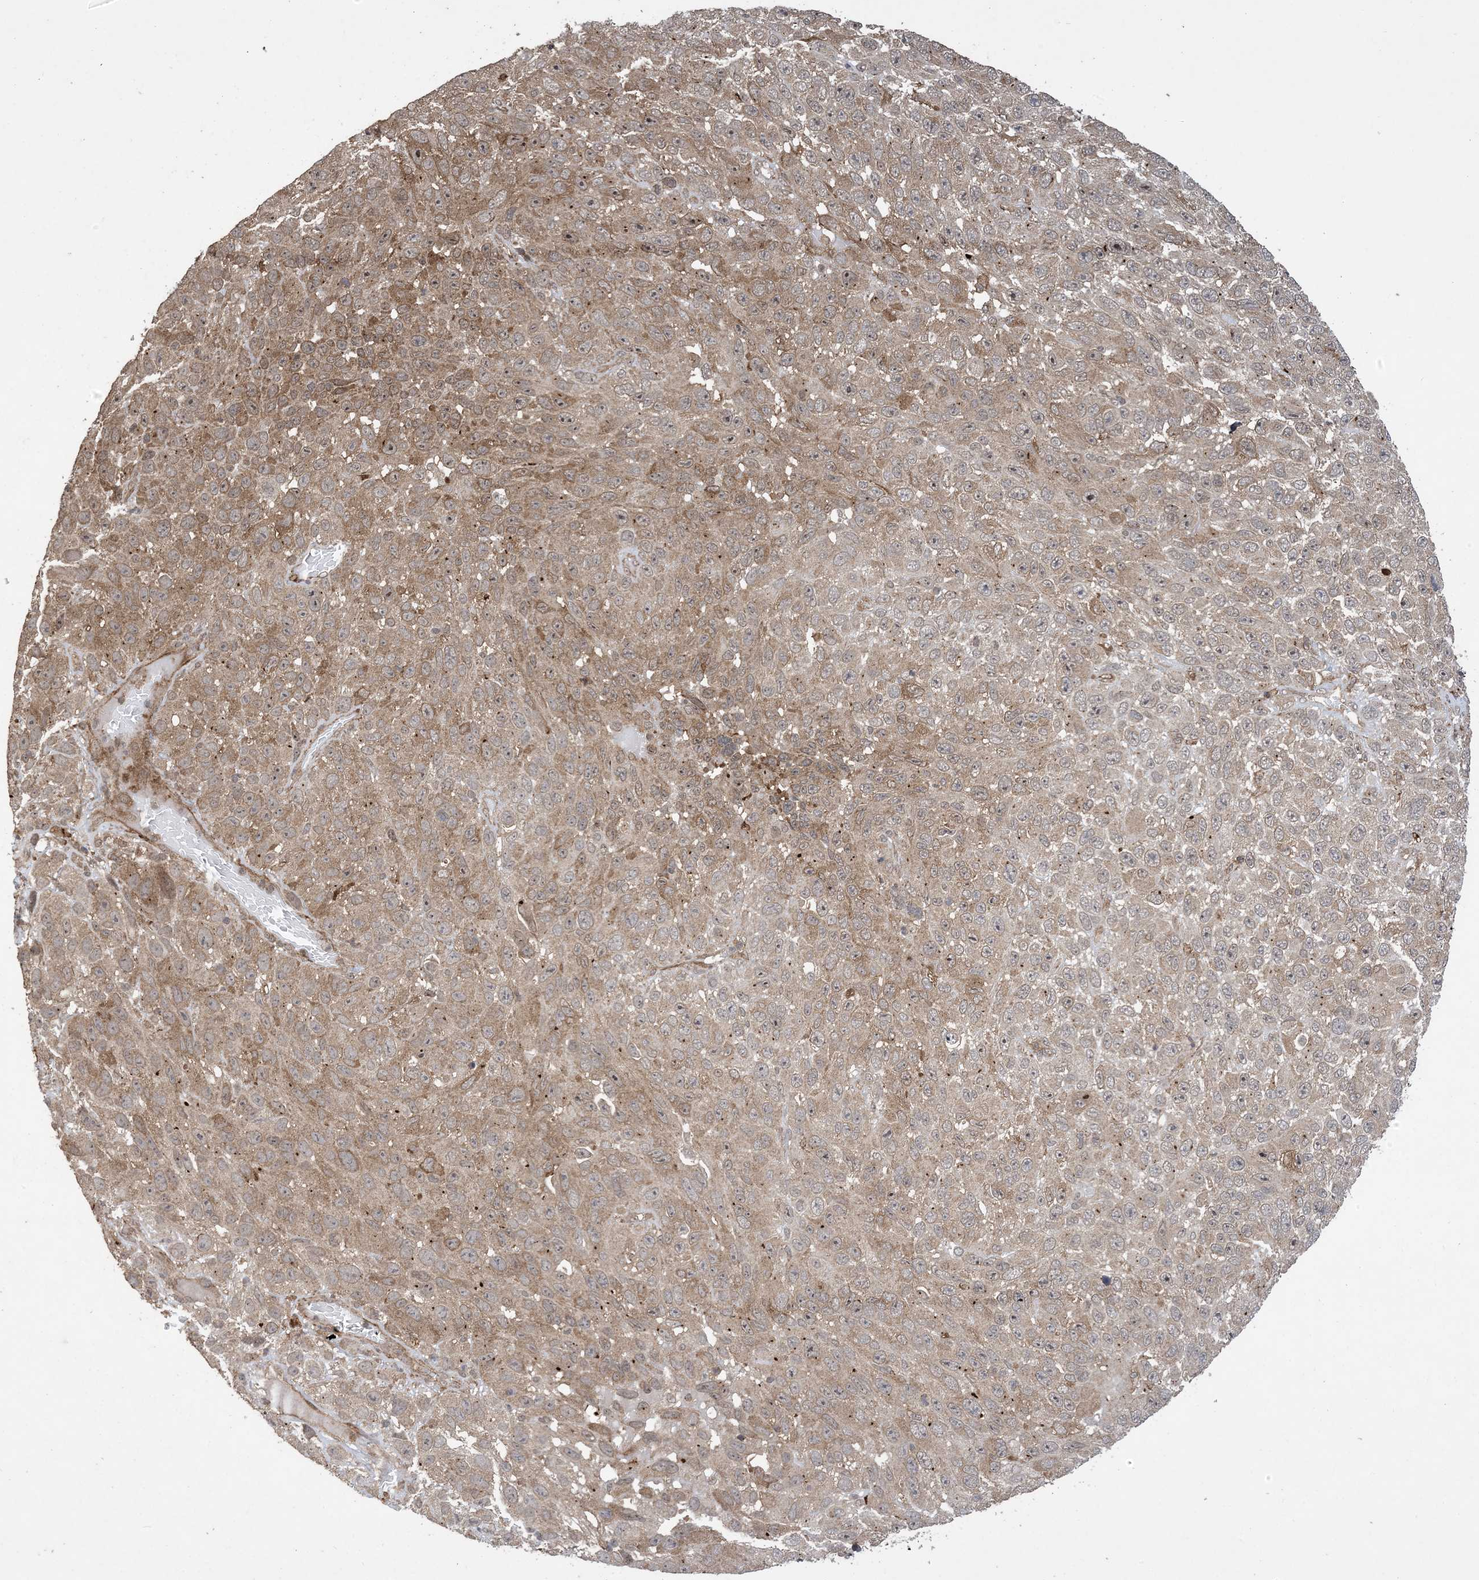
{"staining": {"intensity": "weak", "quantity": ">75%", "location": "cytoplasmic/membranous"}, "tissue": "melanoma", "cell_type": "Tumor cells", "image_type": "cancer", "snomed": [{"axis": "morphology", "description": "Malignant melanoma, NOS"}, {"axis": "topography", "description": "Skin"}], "caption": "The micrograph shows a brown stain indicating the presence of a protein in the cytoplasmic/membranous of tumor cells in melanoma.", "gene": "ZNF511", "patient": {"sex": "female", "age": 96}}